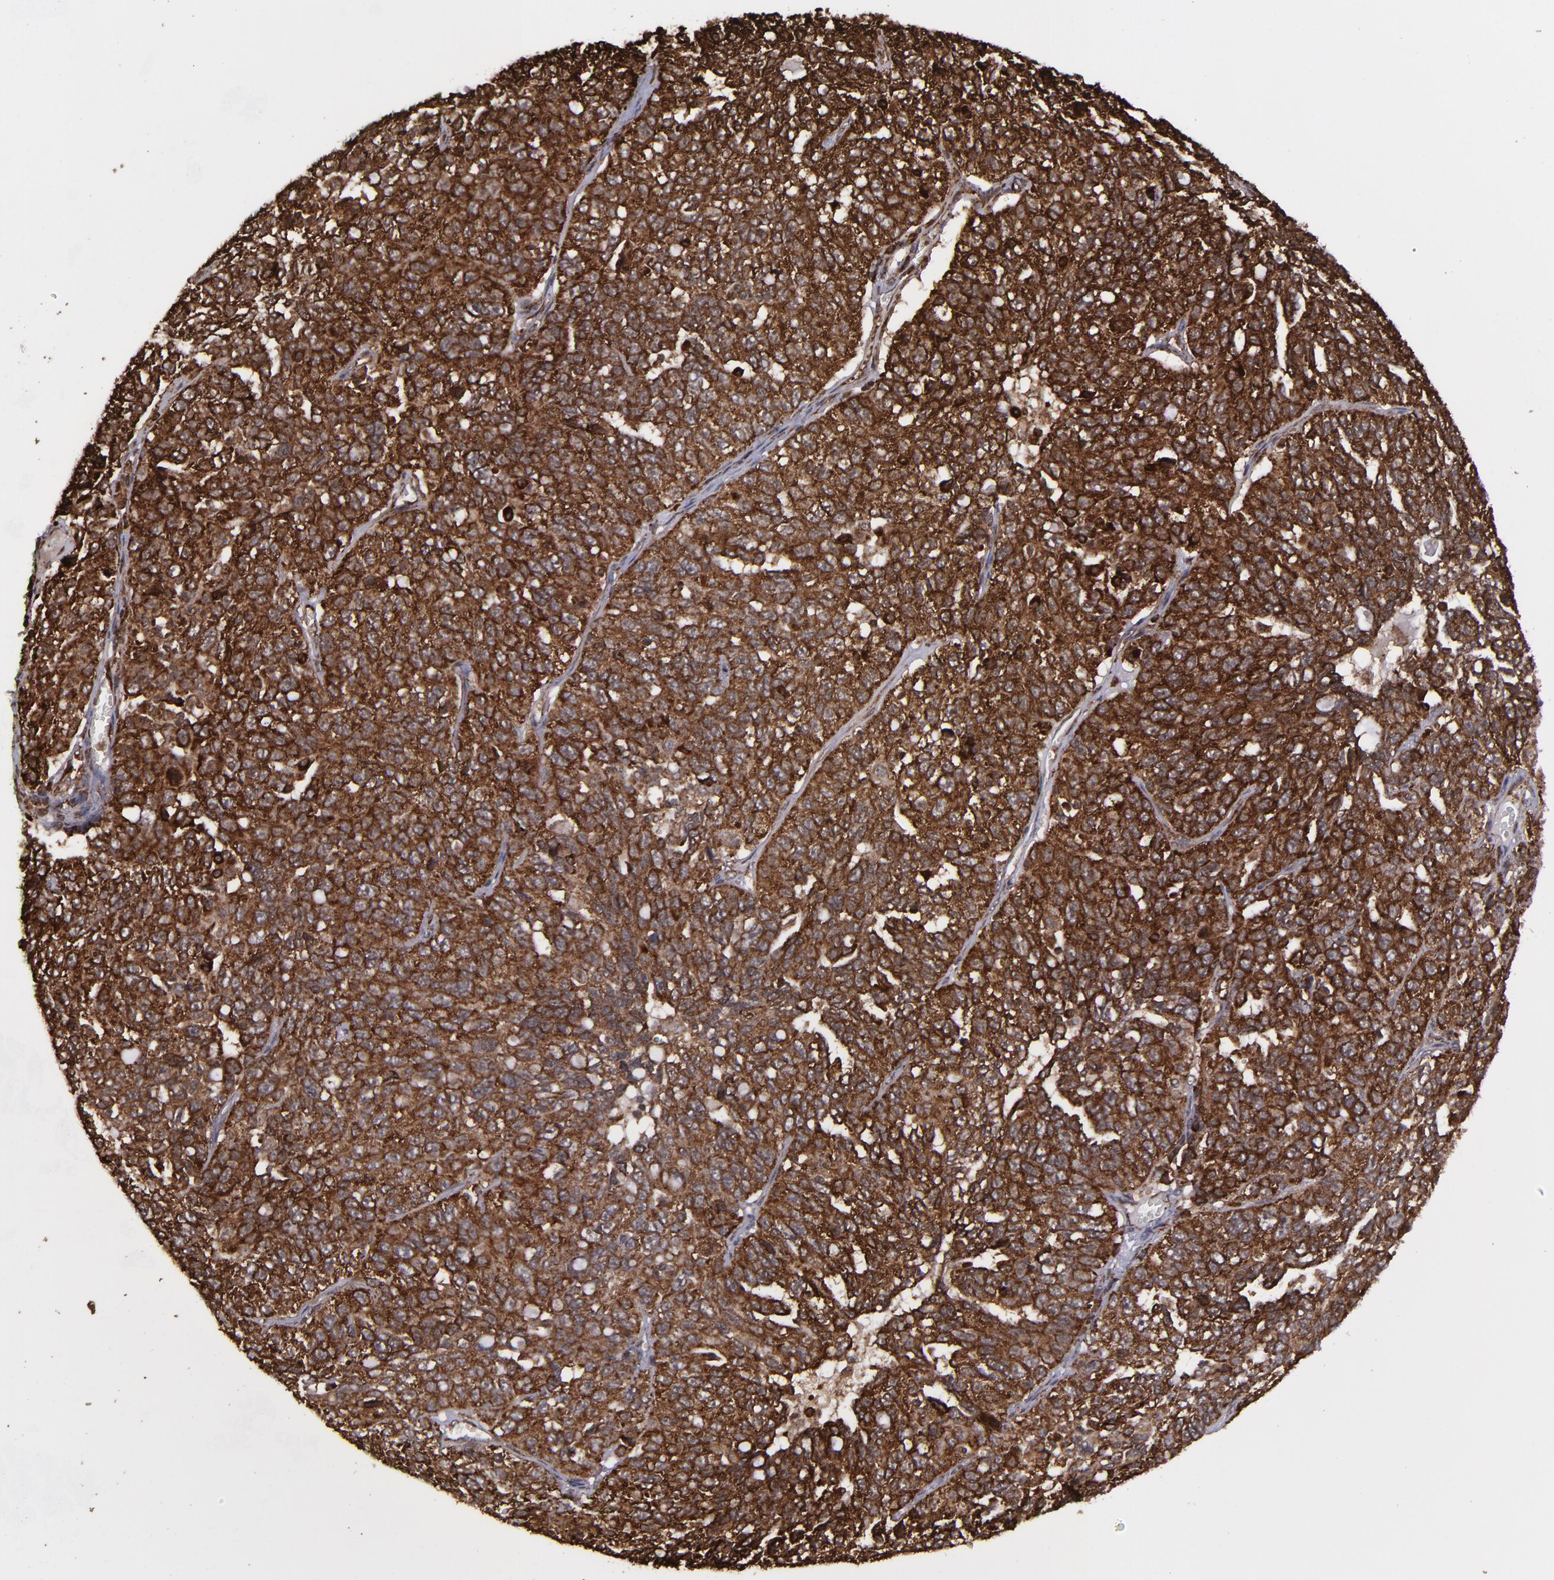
{"staining": {"intensity": "strong", "quantity": ">75%", "location": "cytoplasmic/membranous,nuclear"}, "tissue": "ovarian cancer", "cell_type": "Tumor cells", "image_type": "cancer", "snomed": [{"axis": "morphology", "description": "Cystadenocarcinoma, serous, NOS"}, {"axis": "topography", "description": "Ovary"}], "caption": "This is an image of immunohistochemistry (IHC) staining of serous cystadenocarcinoma (ovarian), which shows strong expression in the cytoplasmic/membranous and nuclear of tumor cells.", "gene": "EIF4ENIF1", "patient": {"sex": "female", "age": 71}}